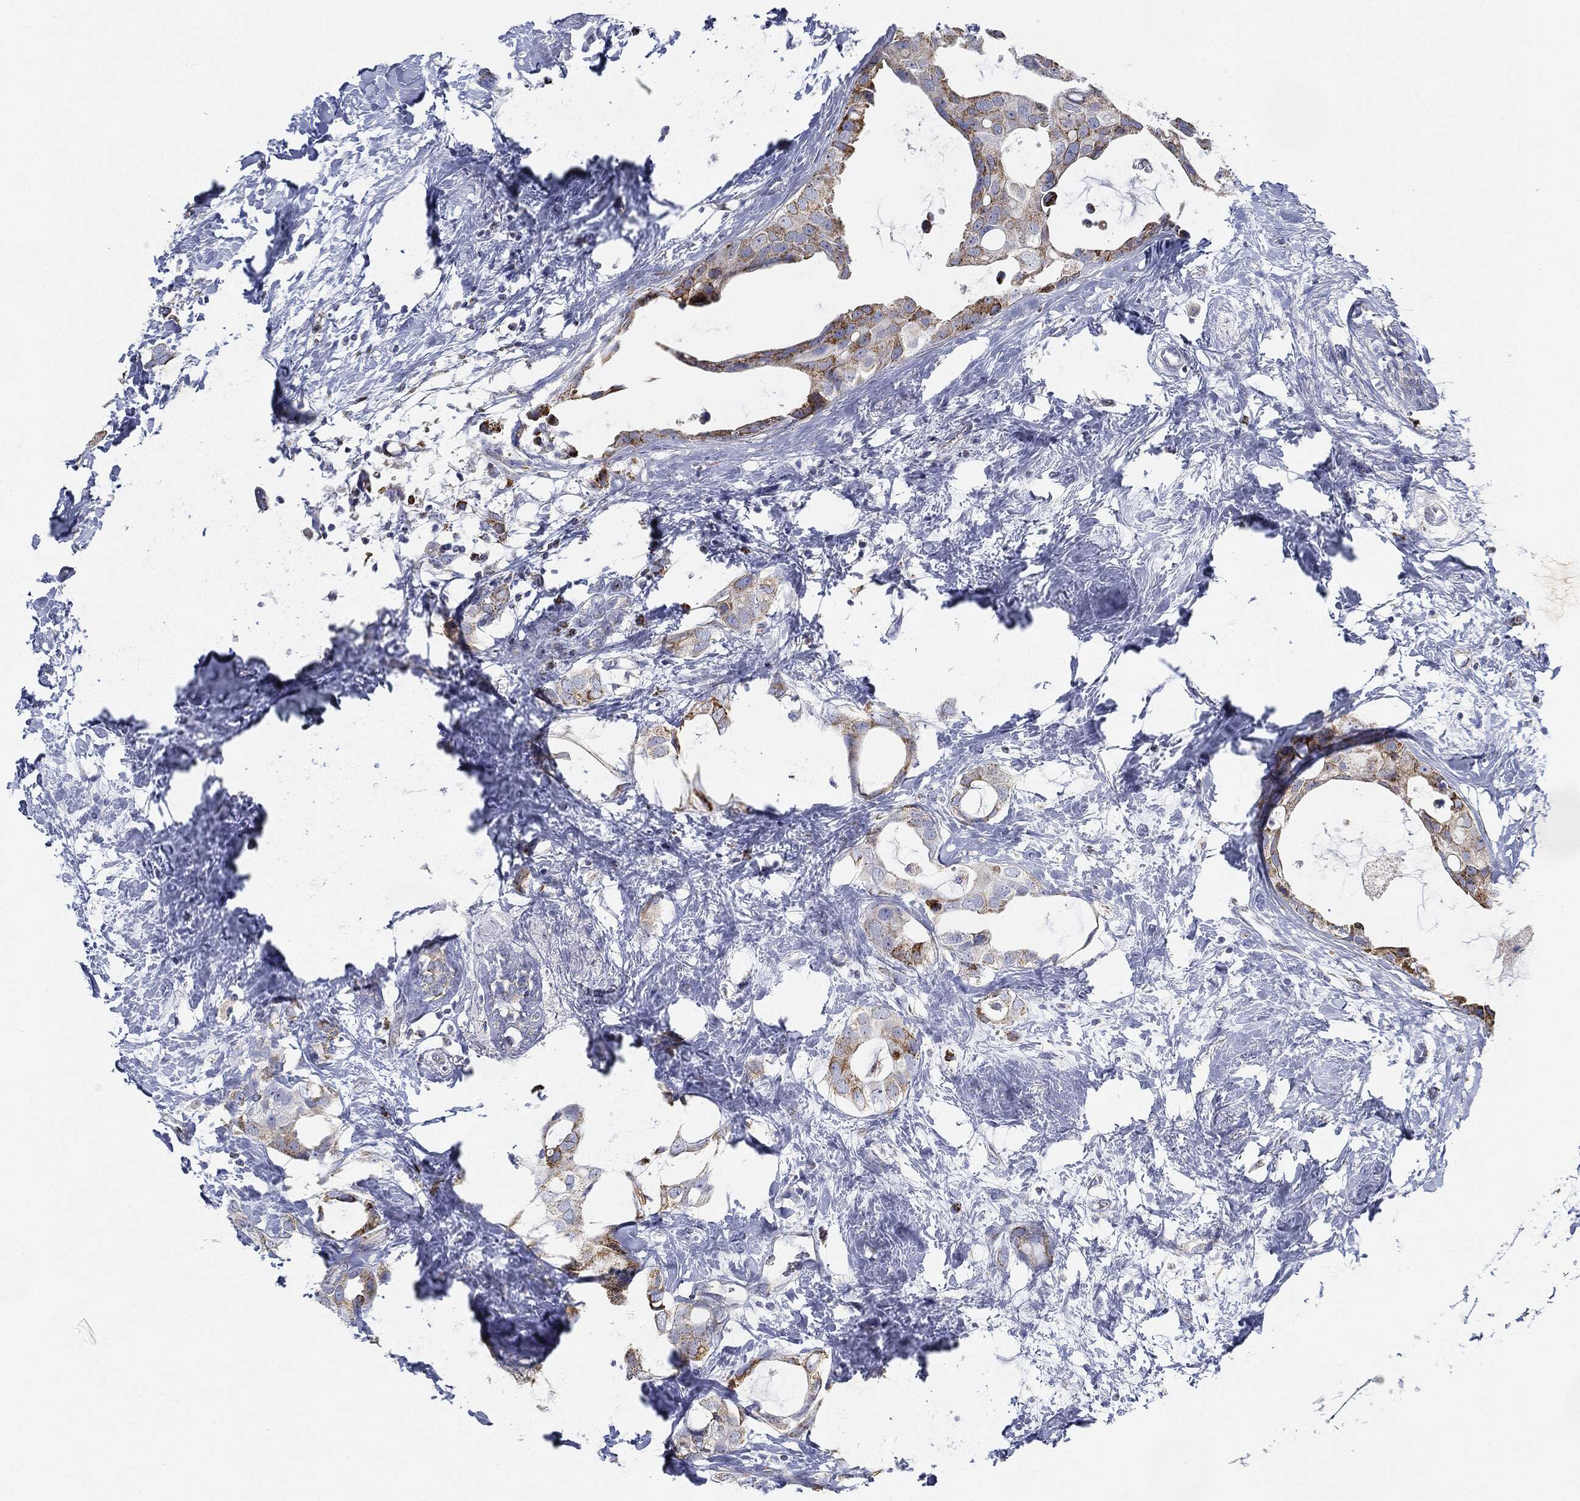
{"staining": {"intensity": "strong", "quantity": "<25%", "location": "cytoplasmic/membranous"}, "tissue": "breast cancer", "cell_type": "Tumor cells", "image_type": "cancer", "snomed": [{"axis": "morphology", "description": "Duct carcinoma"}, {"axis": "topography", "description": "Breast"}], "caption": "Strong cytoplasmic/membranous protein staining is appreciated in about <25% of tumor cells in breast infiltrating ductal carcinoma.", "gene": "CAPN15", "patient": {"sex": "female", "age": 45}}